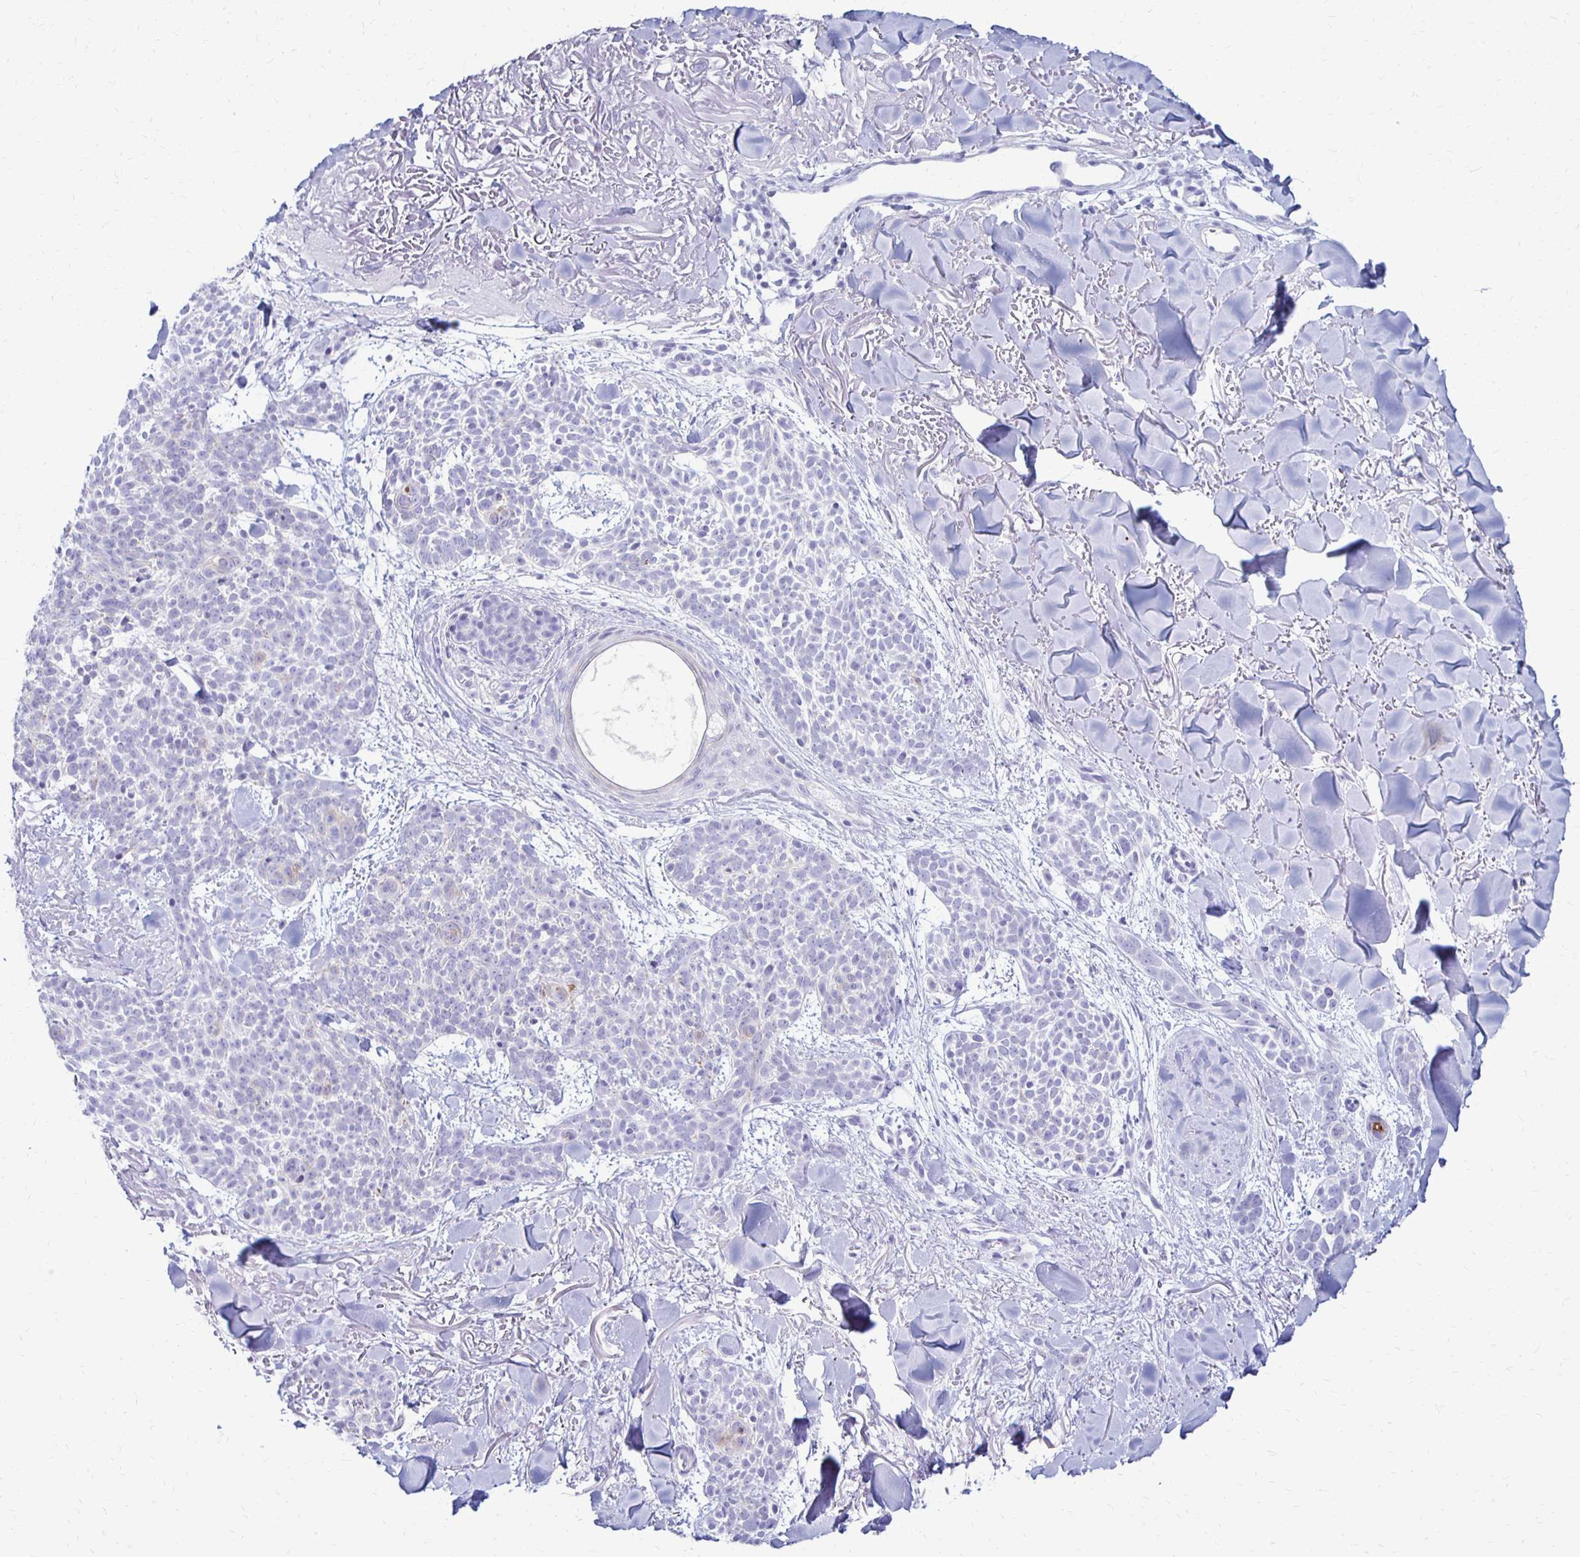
{"staining": {"intensity": "negative", "quantity": "none", "location": "none"}, "tissue": "skin cancer", "cell_type": "Tumor cells", "image_type": "cancer", "snomed": [{"axis": "morphology", "description": "Basal cell carcinoma"}, {"axis": "morphology", "description": "BCC, high aggressive"}, {"axis": "topography", "description": "Skin"}], "caption": "There is no significant staining in tumor cells of skin cancer (basal cell carcinoma). The staining is performed using DAB brown chromogen with nuclei counter-stained in using hematoxylin.", "gene": "RYR1", "patient": {"sex": "female", "age": 86}}